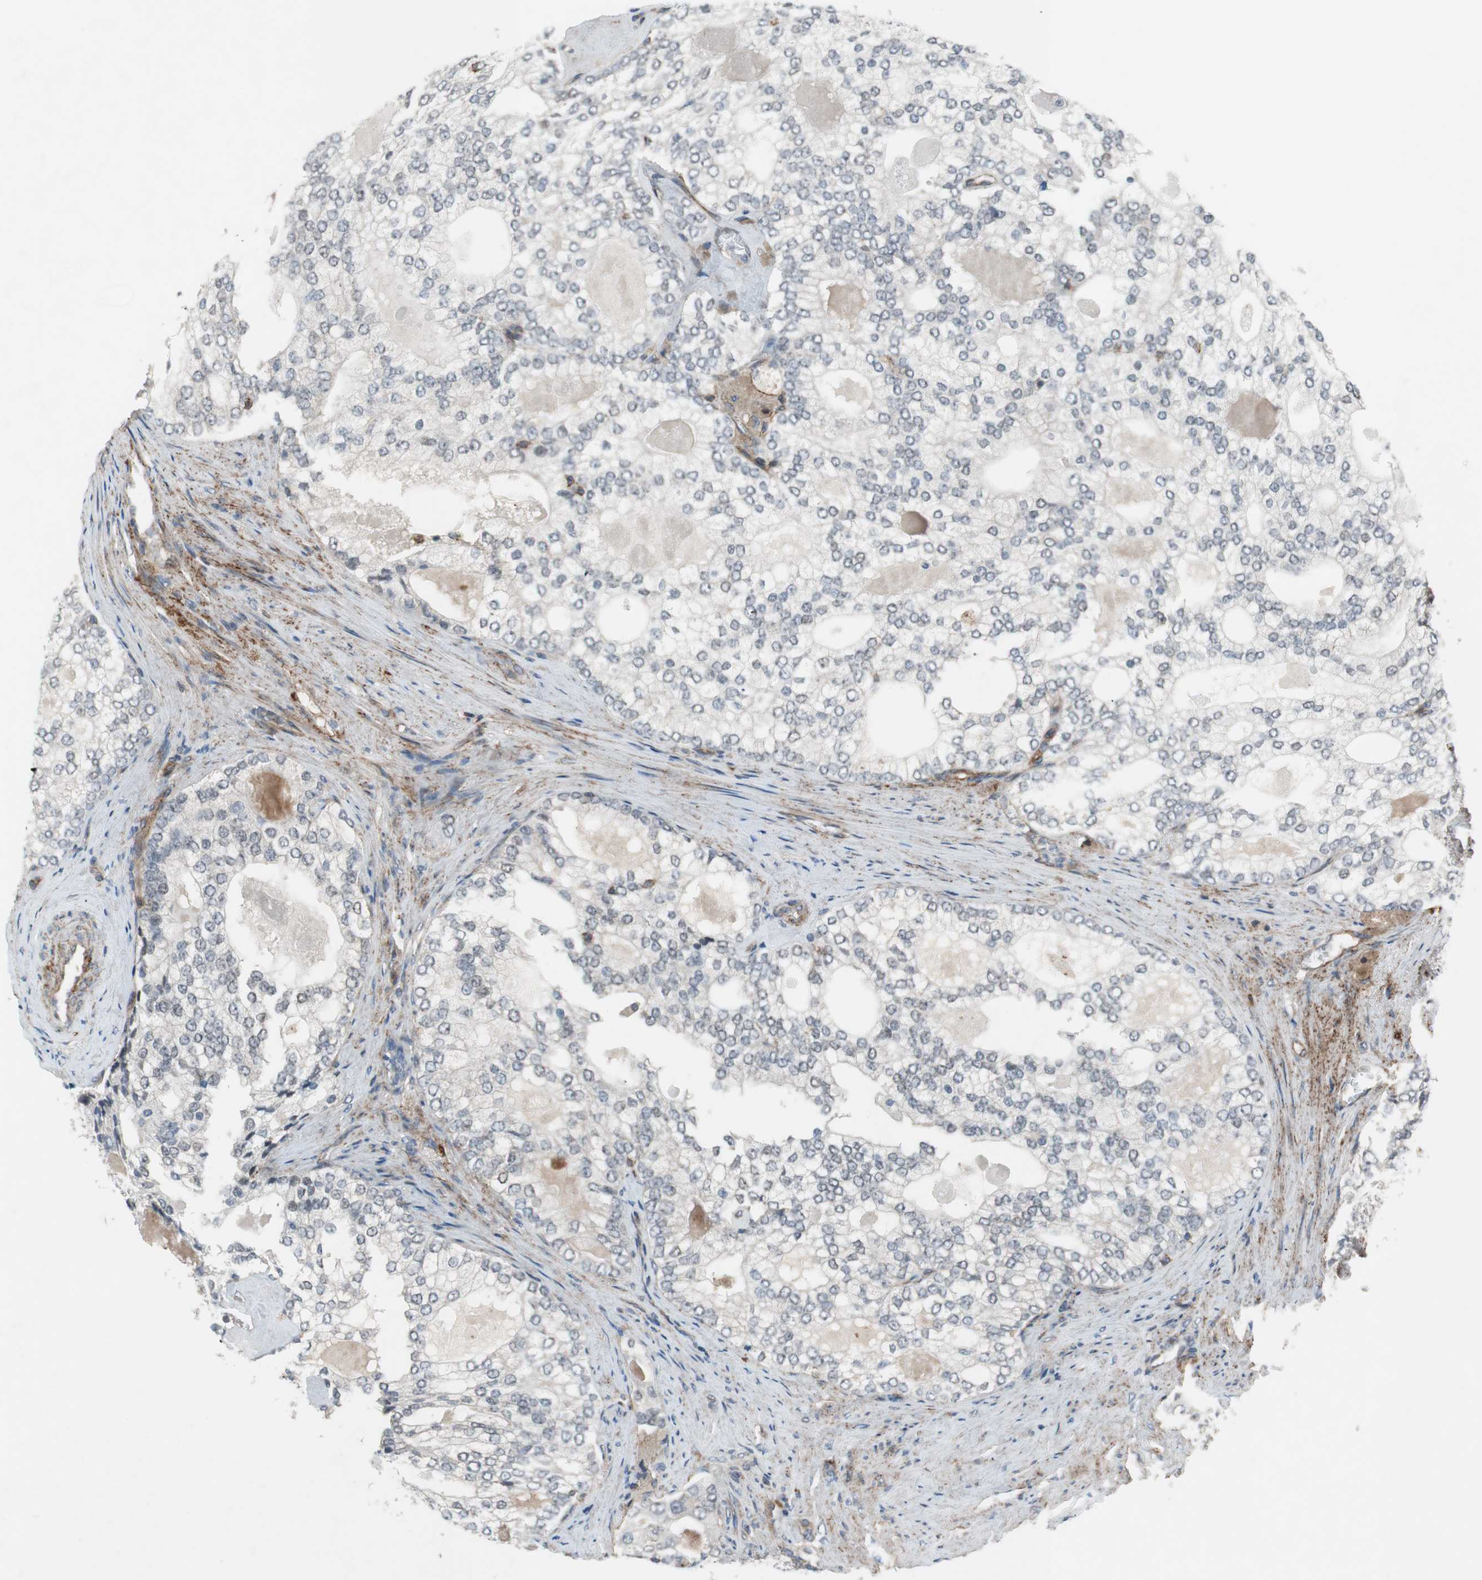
{"staining": {"intensity": "negative", "quantity": "none", "location": "none"}, "tissue": "prostate cancer", "cell_type": "Tumor cells", "image_type": "cancer", "snomed": [{"axis": "morphology", "description": "Adenocarcinoma, High grade"}, {"axis": "topography", "description": "Prostate"}], "caption": "Human high-grade adenocarcinoma (prostate) stained for a protein using IHC exhibits no positivity in tumor cells.", "gene": "GRHL1", "patient": {"sex": "male", "age": 66}}